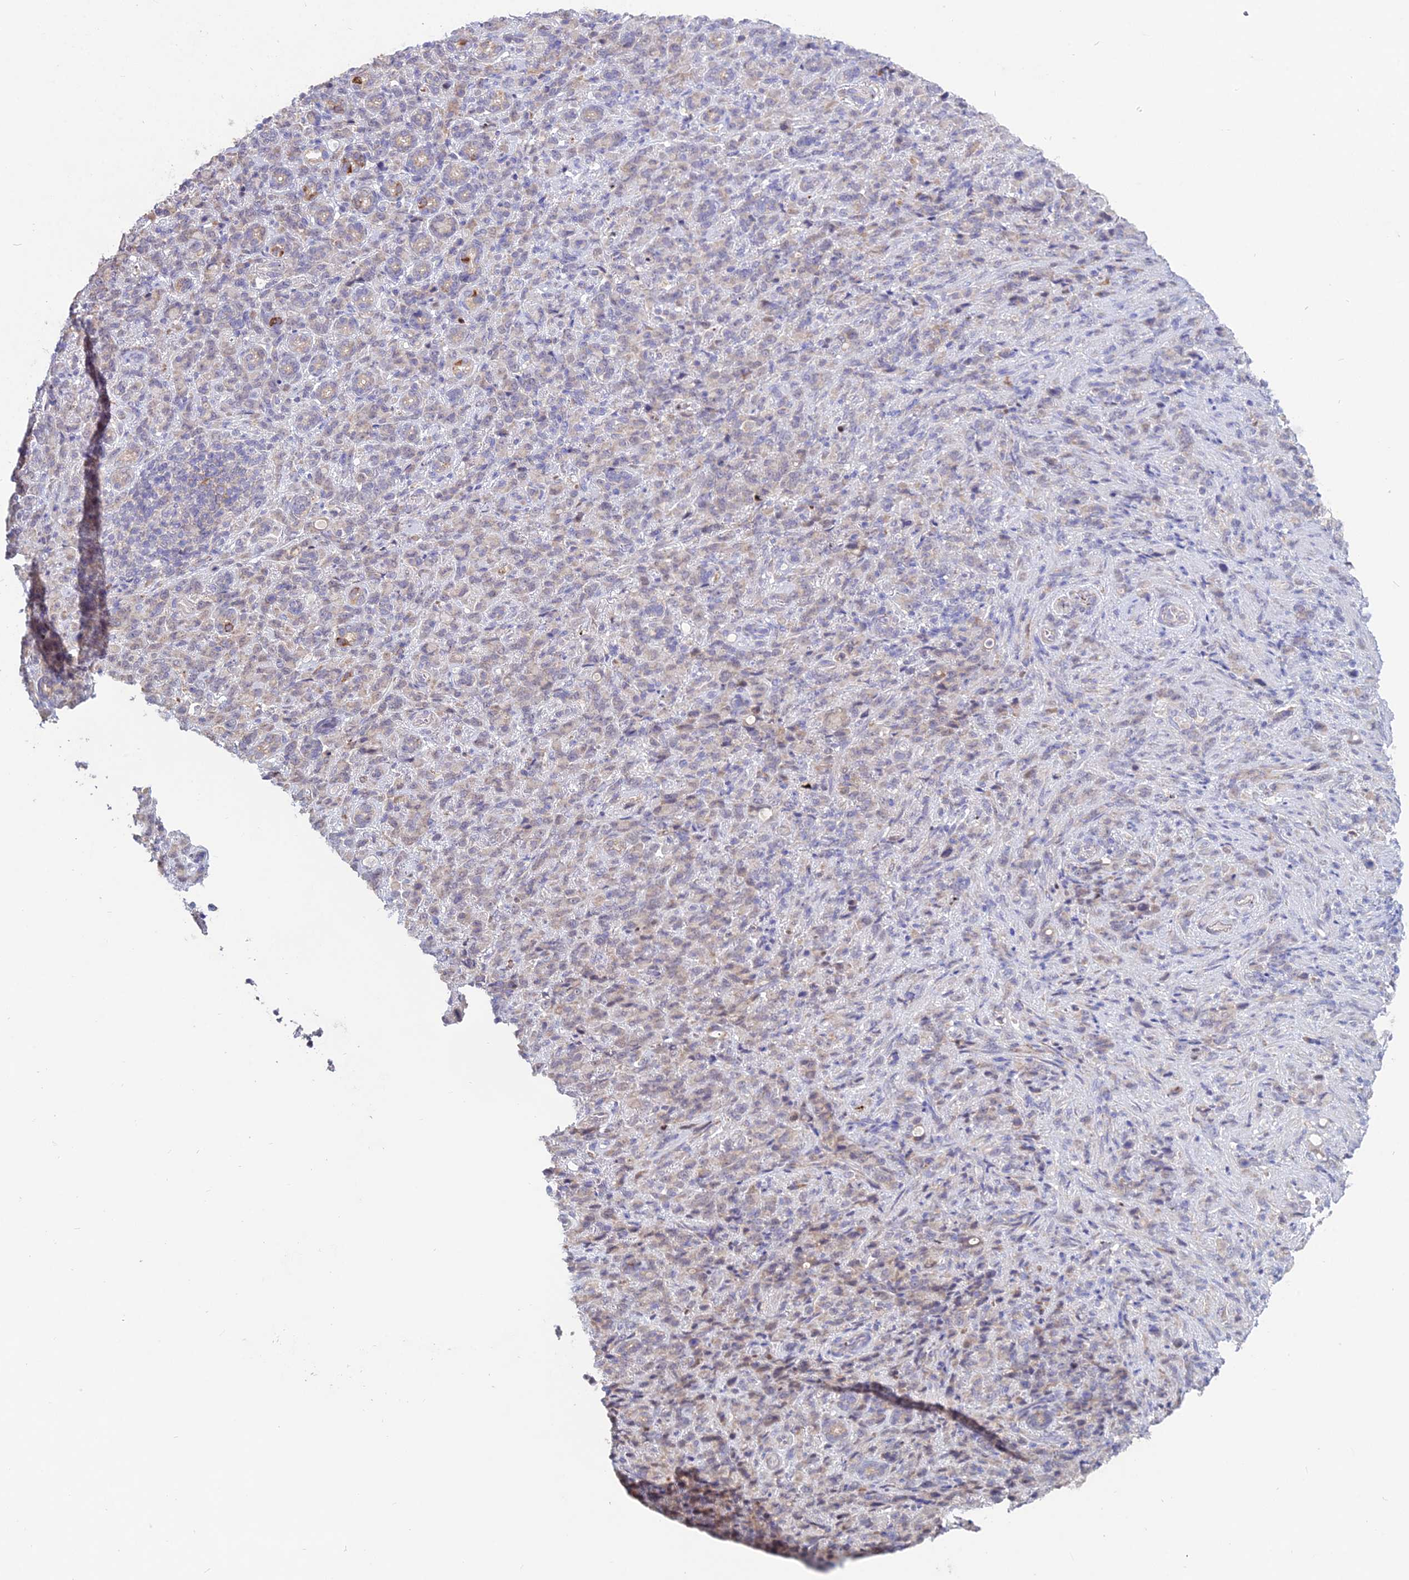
{"staining": {"intensity": "negative", "quantity": "none", "location": "none"}, "tissue": "stomach cancer", "cell_type": "Tumor cells", "image_type": "cancer", "snomed": [{"axis": "morphology", "description": "Adenocarcinoma, NOS"}, {"axis": "topography", "description": "Stomach"}], "caption": "This image is of stomach adenocarcinoma stained with IHC to label a protein in brown with the nuclei are counter-stained blue. There is no staining in tumor cells.", "gene": "WDR43", "patient": {"sex": "female", "age": 79}}